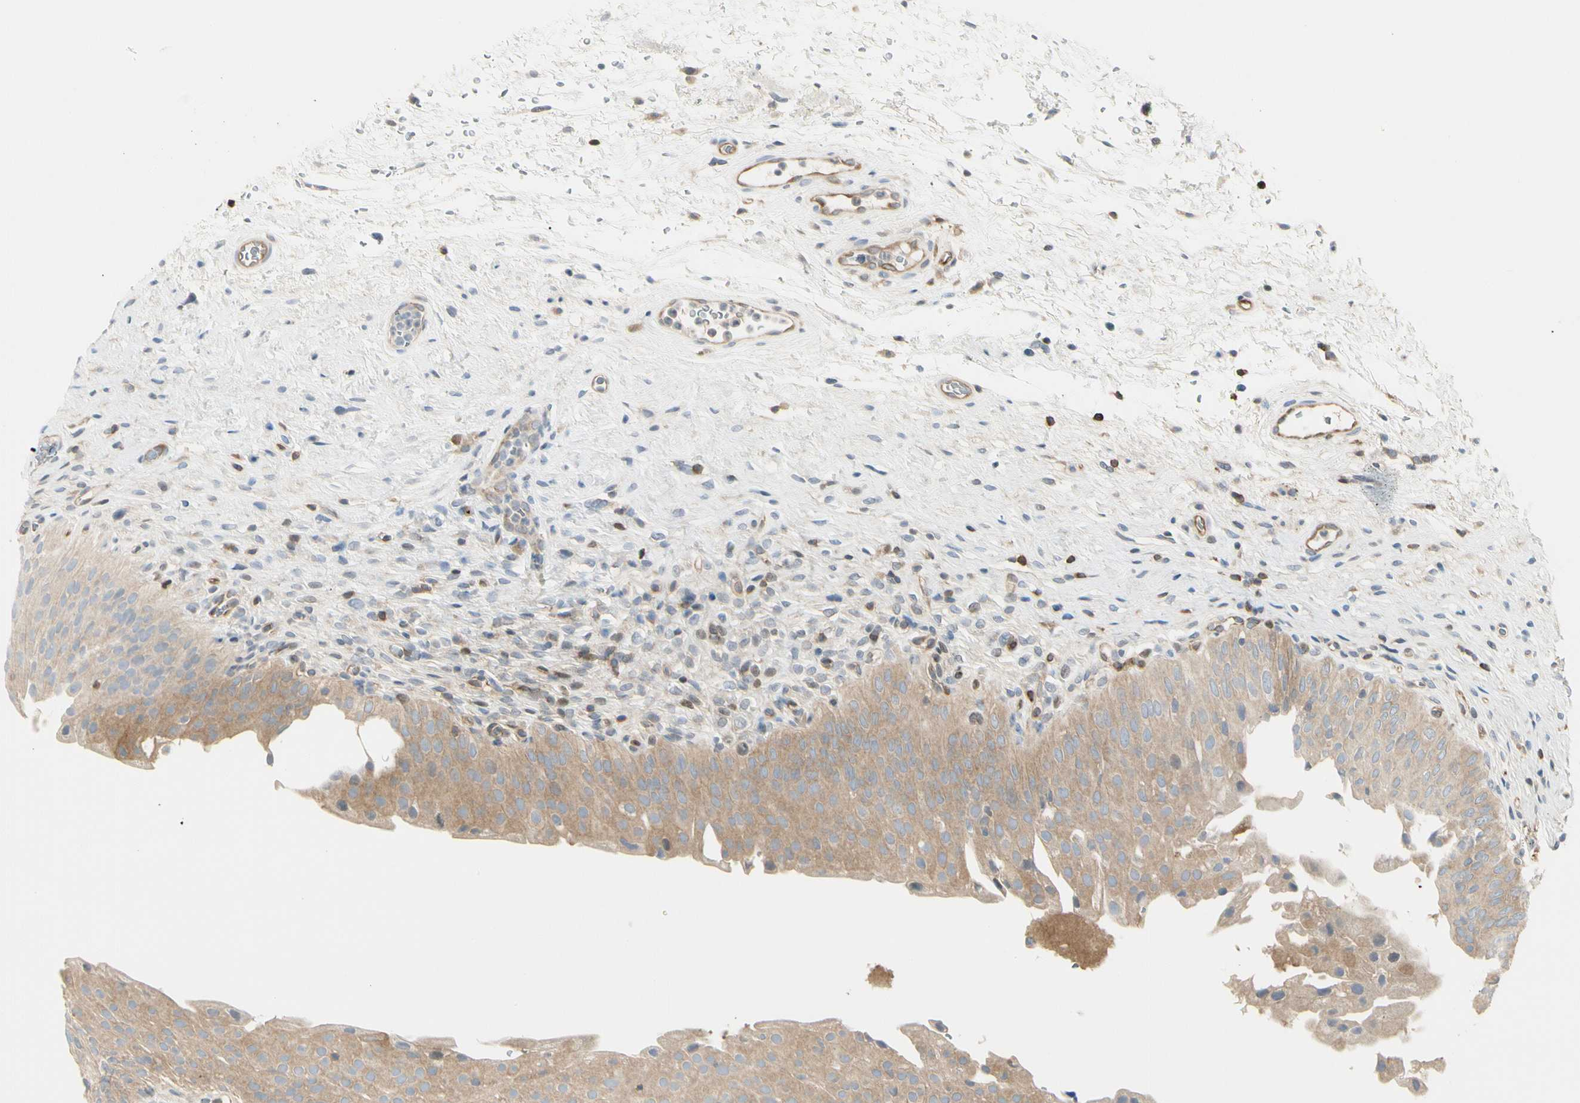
{"staining": {"intensity": "moderate", "quantity": ">75%", "location": "cytoplasmic/membranous"}, "tissue": "urinary bladder", "cell_type": "Urothelial cells", "image_type": "normal", "snomed": [{"axis": "morphology", "description": "Normal tissue, NOS"}, {"axis": "morphology", "description": "Urothelial carcinoma, High grade"}, {"axis": "topography", "description": "Urinary bladder"}], "caption": "This histopathology image demonstrates IHC staining of normal human urinary bladder, with medium moderate cytoplasmic/membranous expression in about >75% of urothelial cells.", "gene": "NFKB2", "patient": {"sex": "male", "age": 46}}